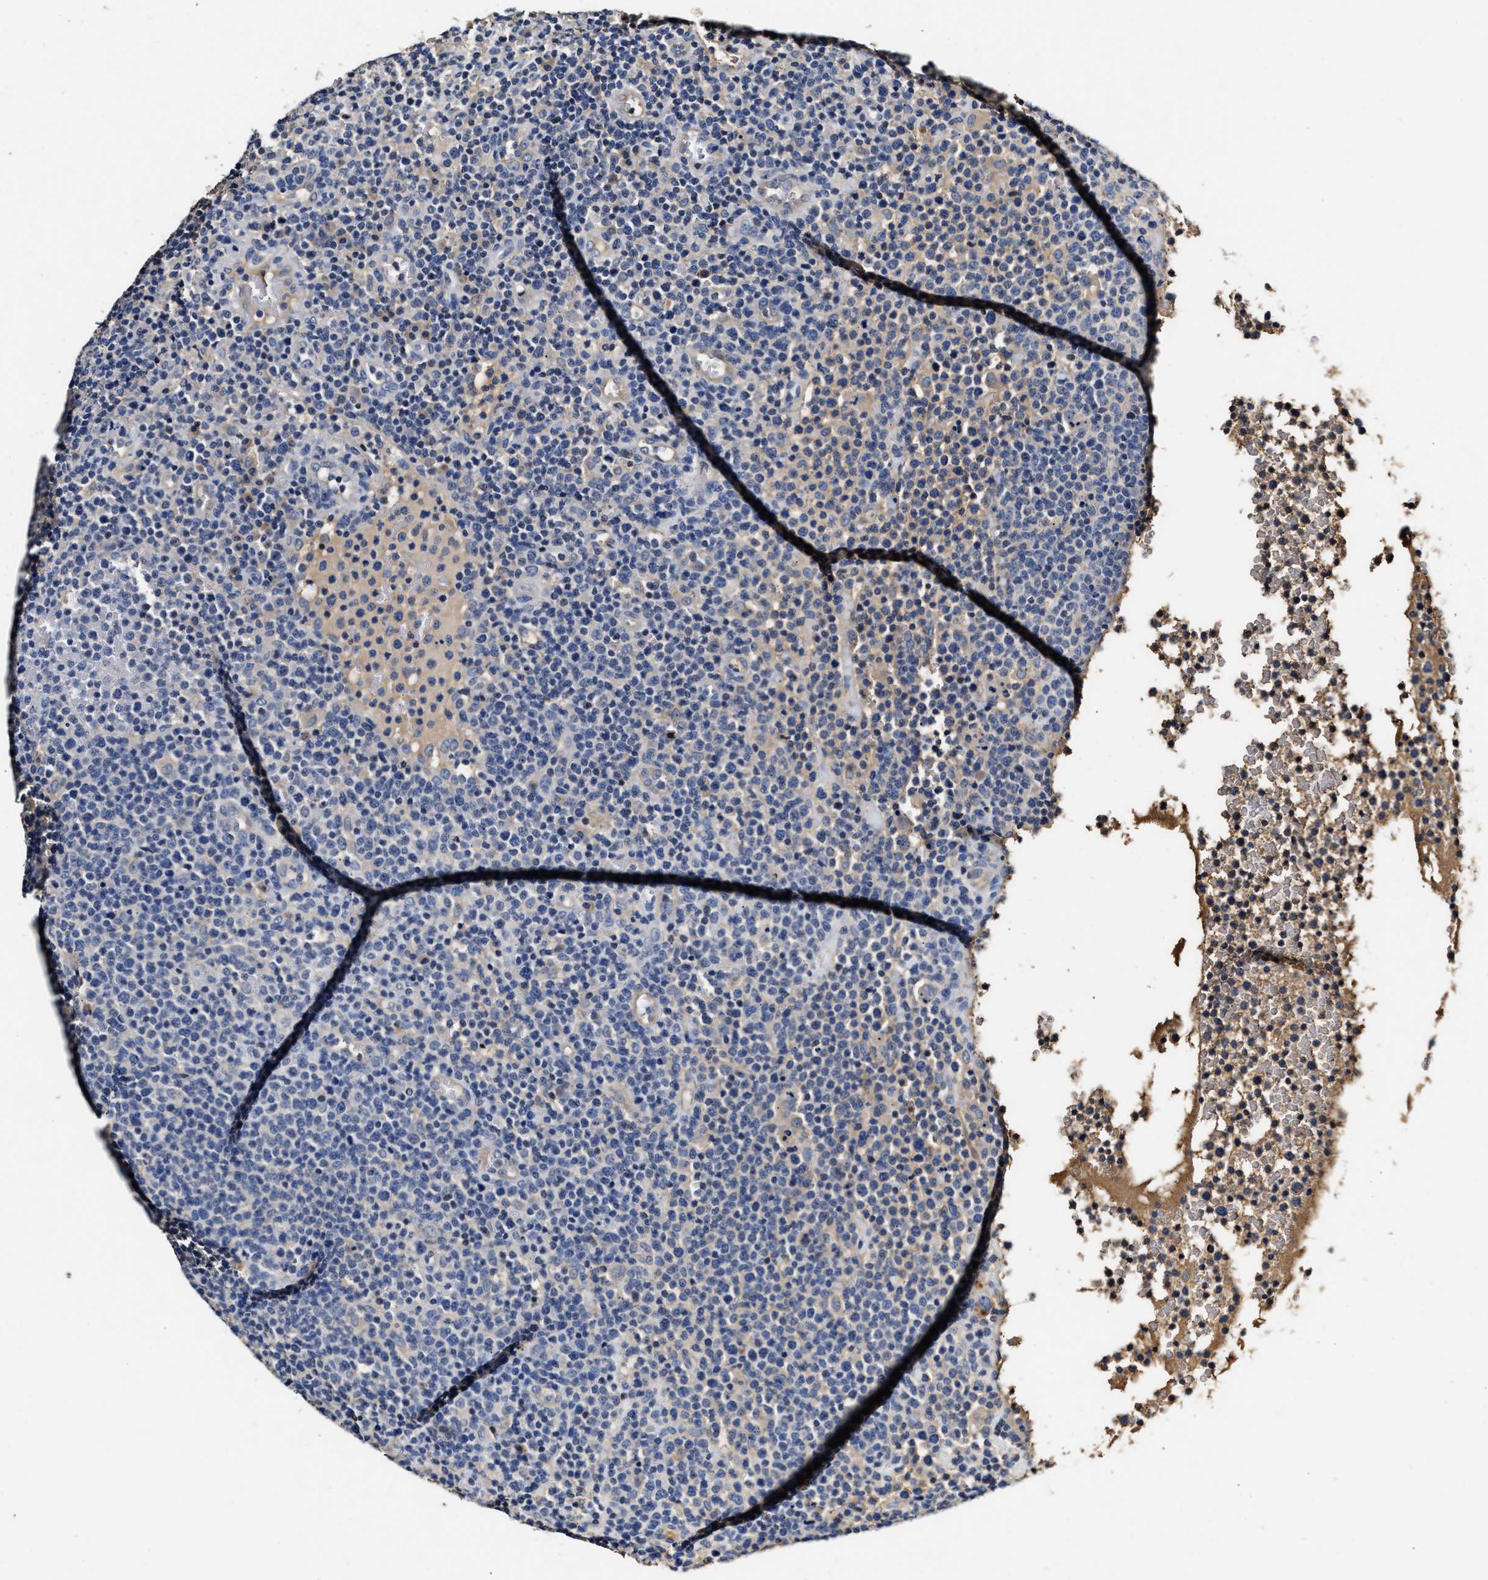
{"staining": {"intensity": "negative", "quantity": "none", "location": "none"}, "tissue": "lymphoma", "cell_type": "Tumor cells", "image_type": "cancer", "snomed": [{"axis": "morphology", "description": "Malignant lymphoma, non-Hodgkin's type, High grade"}, {"axis": "topography", "description": "Lymph node"}], "caption": "This is an immunohistochemistry (IHC) histopathology image of lymphoma. There is no positivity in tumor cells.", "gene": "SLCO2B1", "patient": {"sex": "male", "age": 61}}